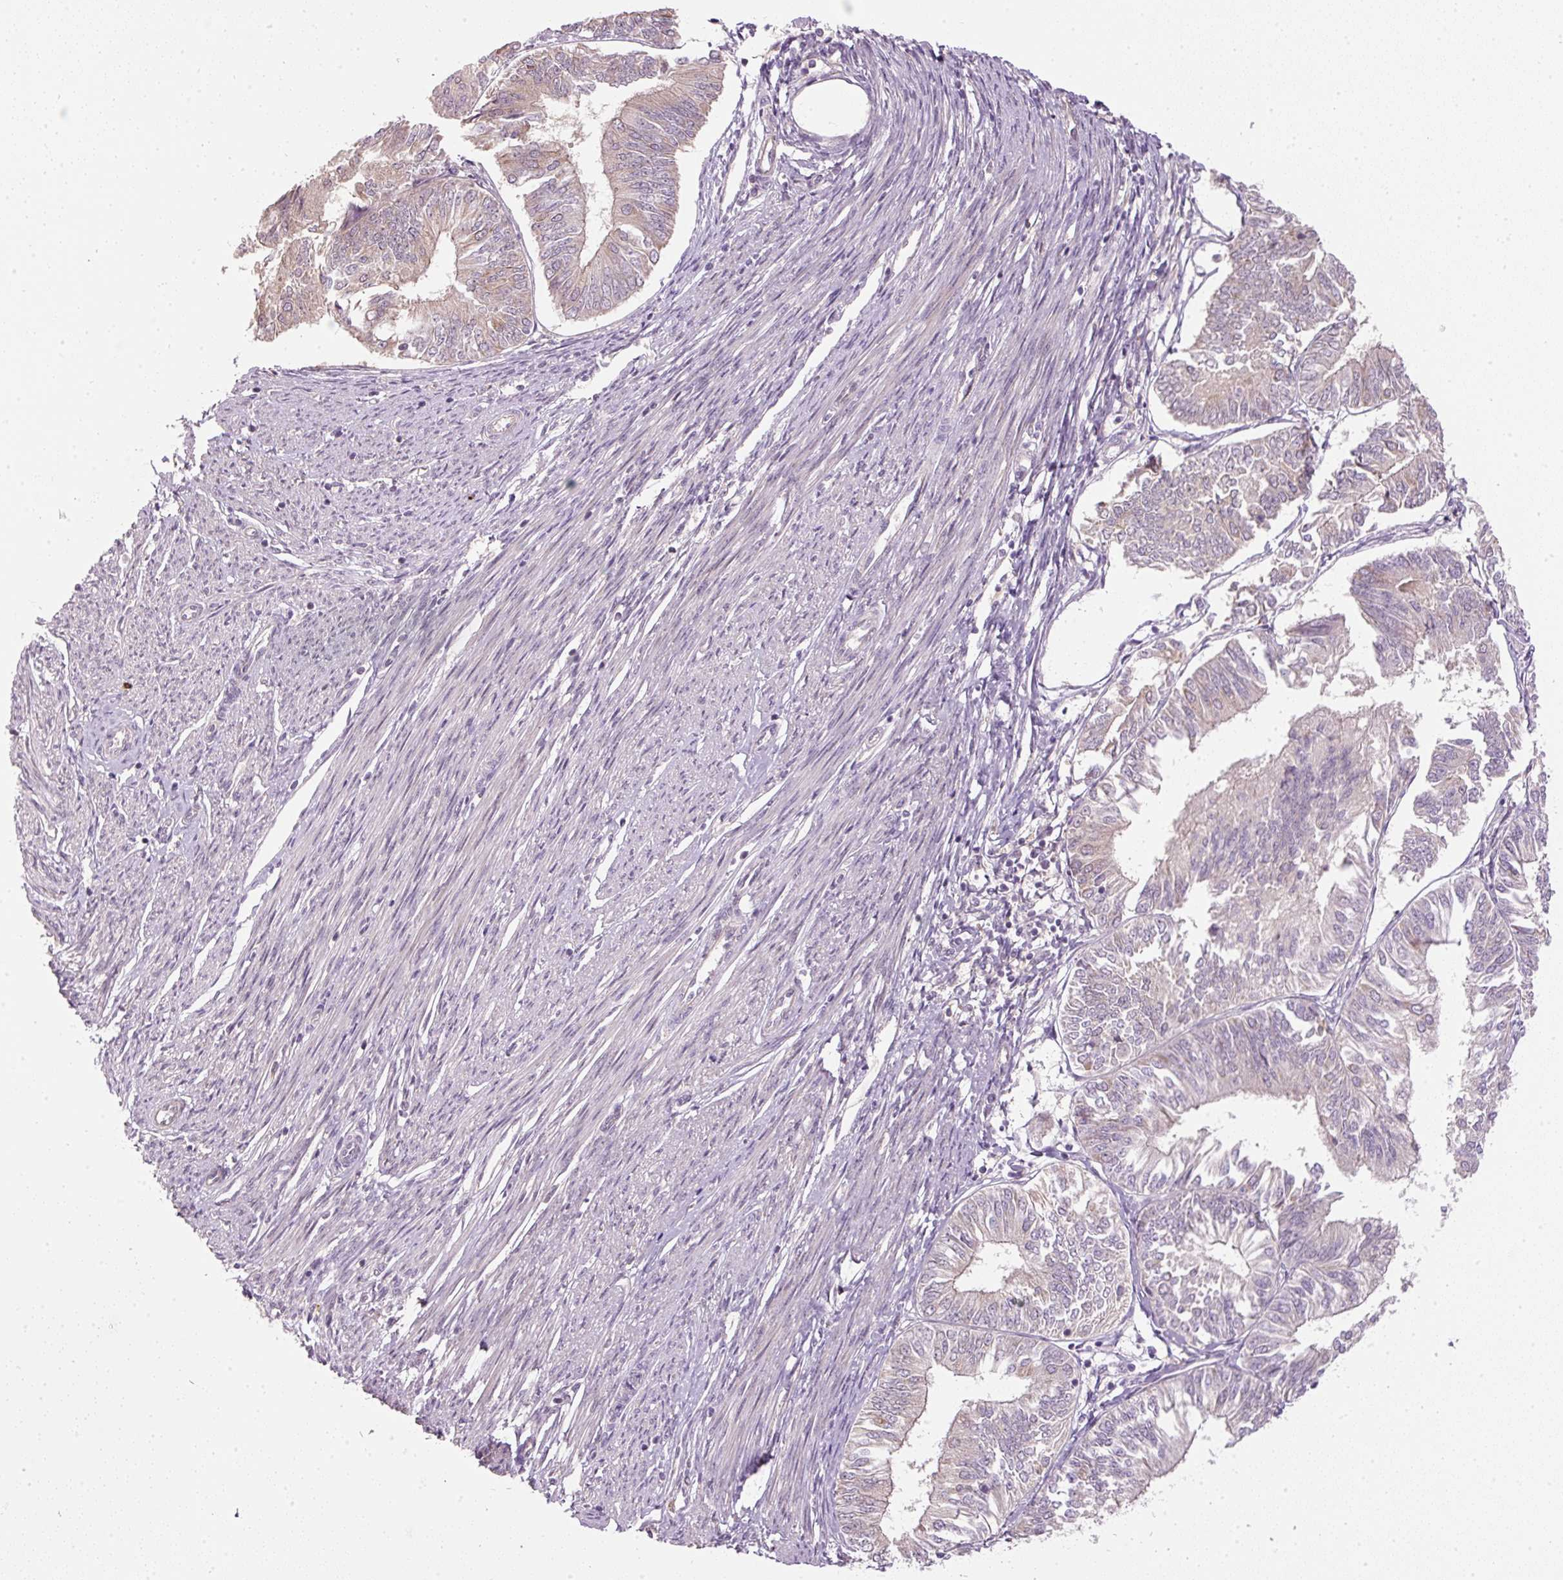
{"staining": {"intensity": "negative", "quantity": "none", "location": "none"}, "tissue": "endometrial cancer", "cell_type": "Tumor cells", "image_type": "cancer", "snomed": [{"axis": "morphology", "description": "Adenocarcinoma, NOS"}, {"axis": "topography", "description": "Endometrium"}], "caption": "Endometrial adenocarcinoma was stained to show a protein in brown. There is no significant staining in tumor cells. (IHC, brightfield microscopy, high magnification).", "gene": "CTTNBP2", "patient": {"sex": "female", "age": 58}}